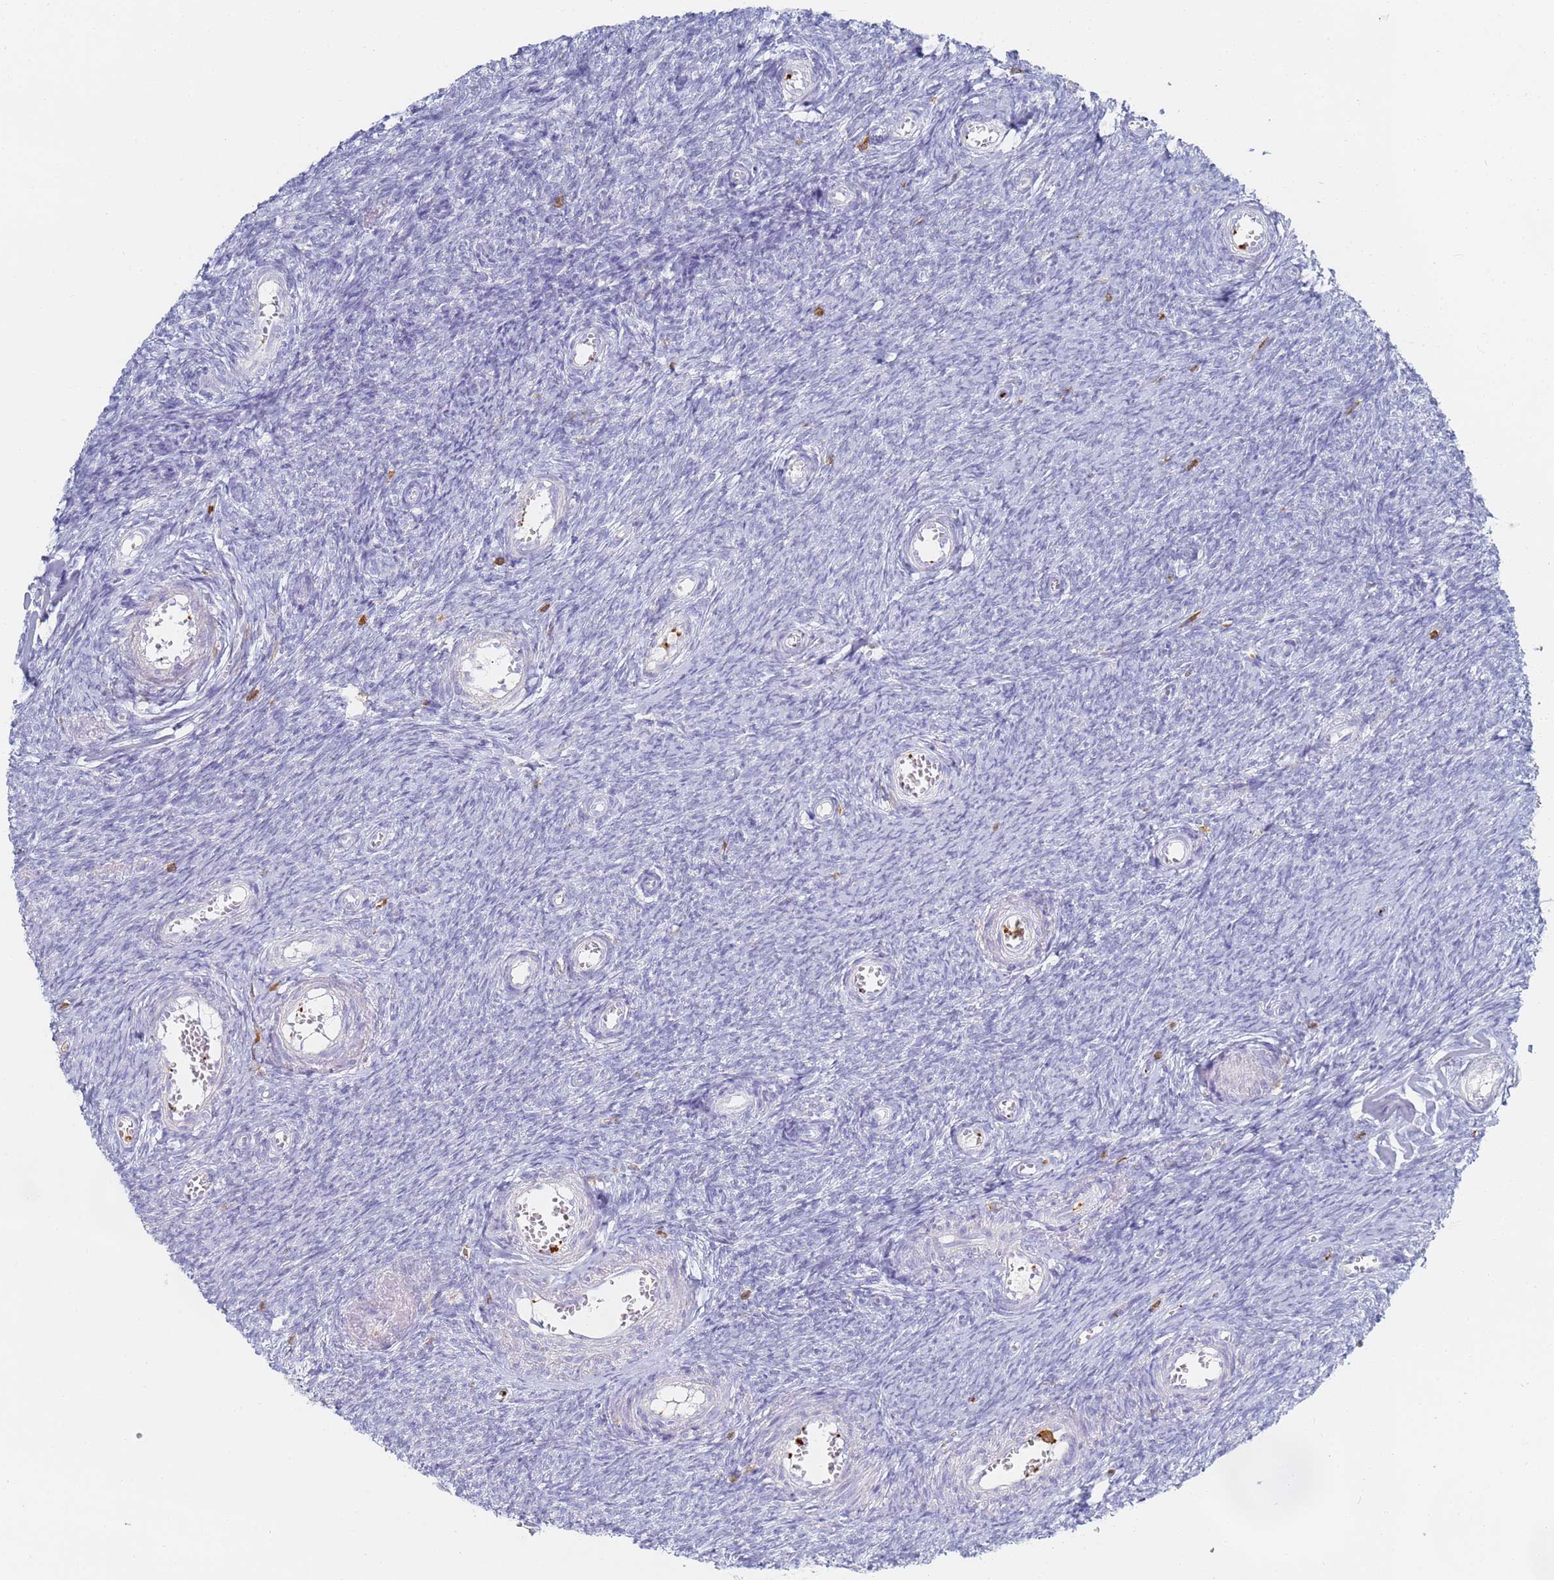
{"staining": {"intensity": "negative", "quantity": "none", "location": "none"}, "tissue": "ovary", "cell_type": "Ovarian stroma cells", "image_type": "normal", "snomed": [{"axis": "morphology", "description": "Normal tissue, NOS"}, {"axis": "topography", "description": "Ovary"}], "caption": "DAB (3,3'-diaminobenzidine) immunohistochemical staining of normal human ovary reveals no significant positivity in ovarian stroma cells. The staining was performed using DAB to visualize the protein expression in brown, while the nuclei were stained in blue with hematoxylin (Magnification: 20x).", "gene": "BIN2", "patient": {"sex": "female", "age": 44}}